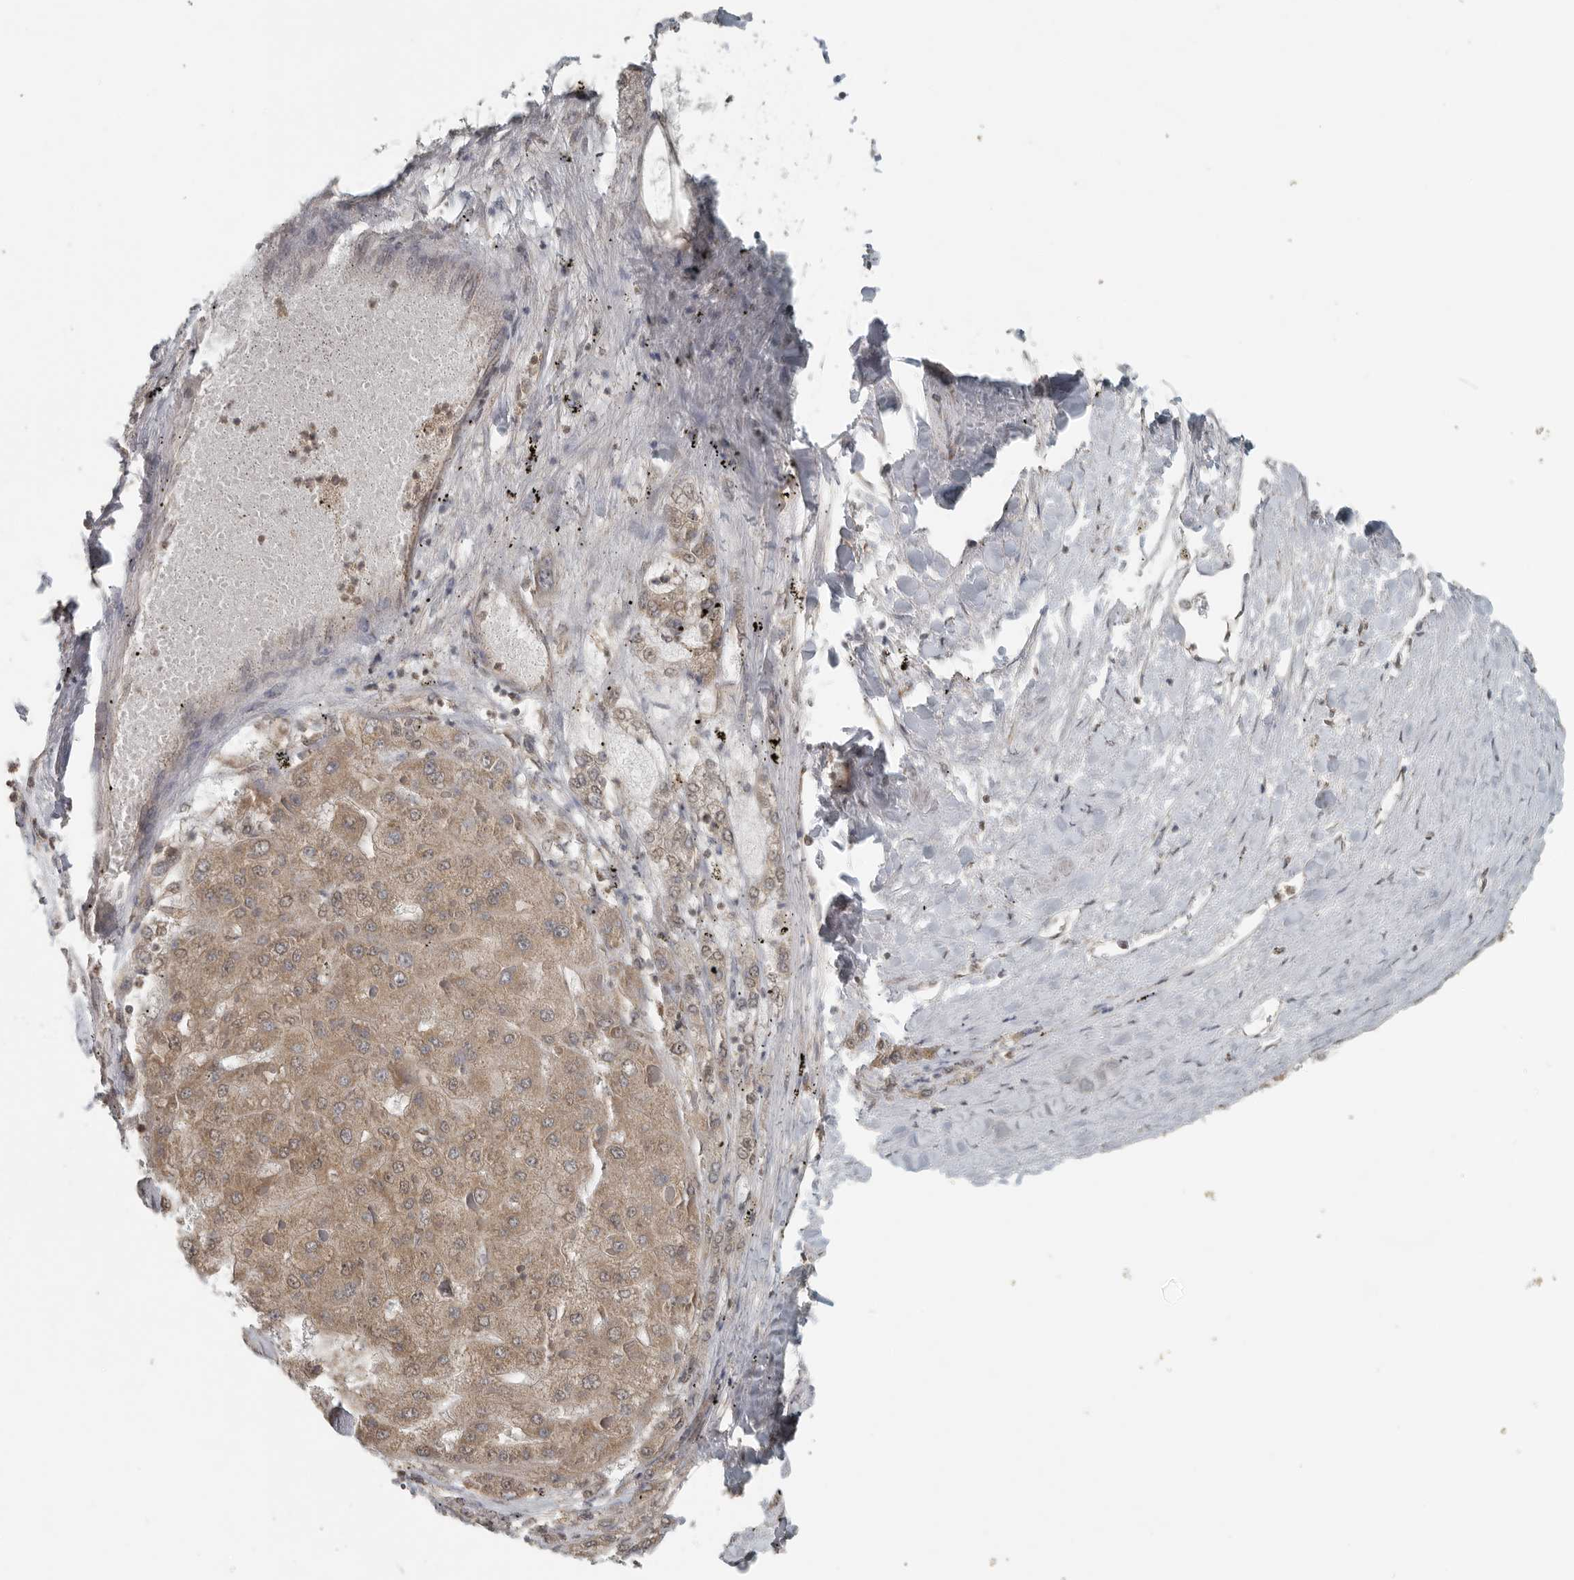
{"staining": {"intensity": "moderate", "quantity": ">75%", "location": "cytoplasmic/membranous"}, "tissue": "liver cancer", "cell_type": "Tumor cells", "image_type": "cancer", "snomed": [{"axis": "morphology", "description": "Carcinoma, Hepatocellular, NOS"}, {"axis": "topography", "description": "Liver"}], "caption": "DAB (3,3'-diaminobenzidine) immunohistochemical staining of liver cancer displays moderate cytoplasmic/membranous protein expression in approximately >75% of tumor cells. (Stains: DAB in brown, nuclei in blue, Microscopy: brightfield microscopy at high magnification).", "gene": "AFAP1", "patient": {"sex": "female", "age": 73}}